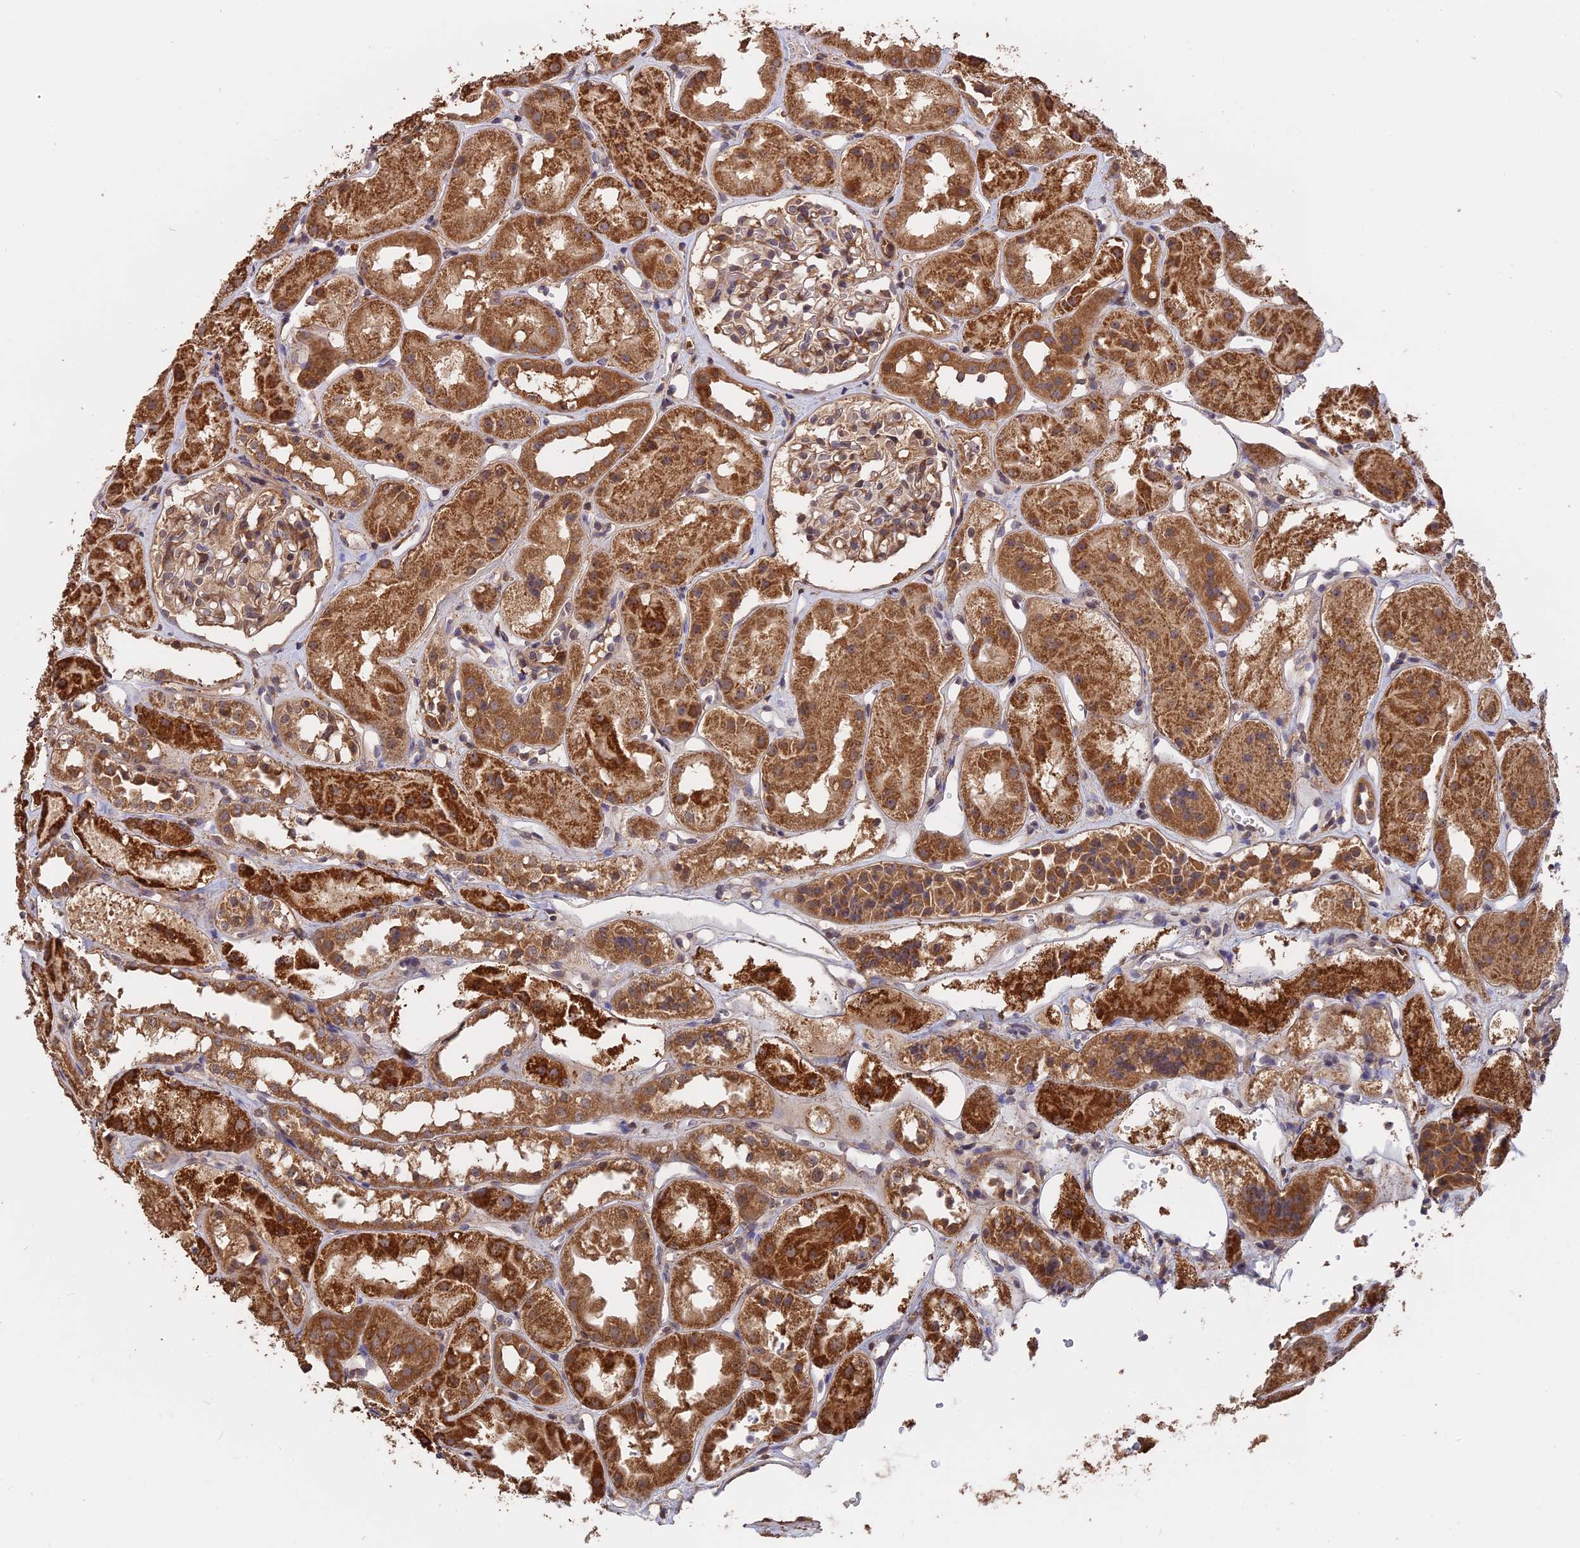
{"staining": {"intensity": "moderate", "quantity": "<25%", "location": "cytoplasmic/membranous"}, "tissue": "kidney", "cell_type": "Cells in glomeruli", "image_type": "normal", "snomed": [{"axis": "morphology", "description": "Normal tissue, NOS"}, {"axis": "topography", "description": "Kidney"}], "caption": "Immunohistochemical staining of normal human kidney displays <25% levels of moderate cytoplasmic/membranous protein positivity in approximately <25% of cells in glomeruli.", "gene": "SAC3D1", "patient": {"sex": "male", "age": 16}}